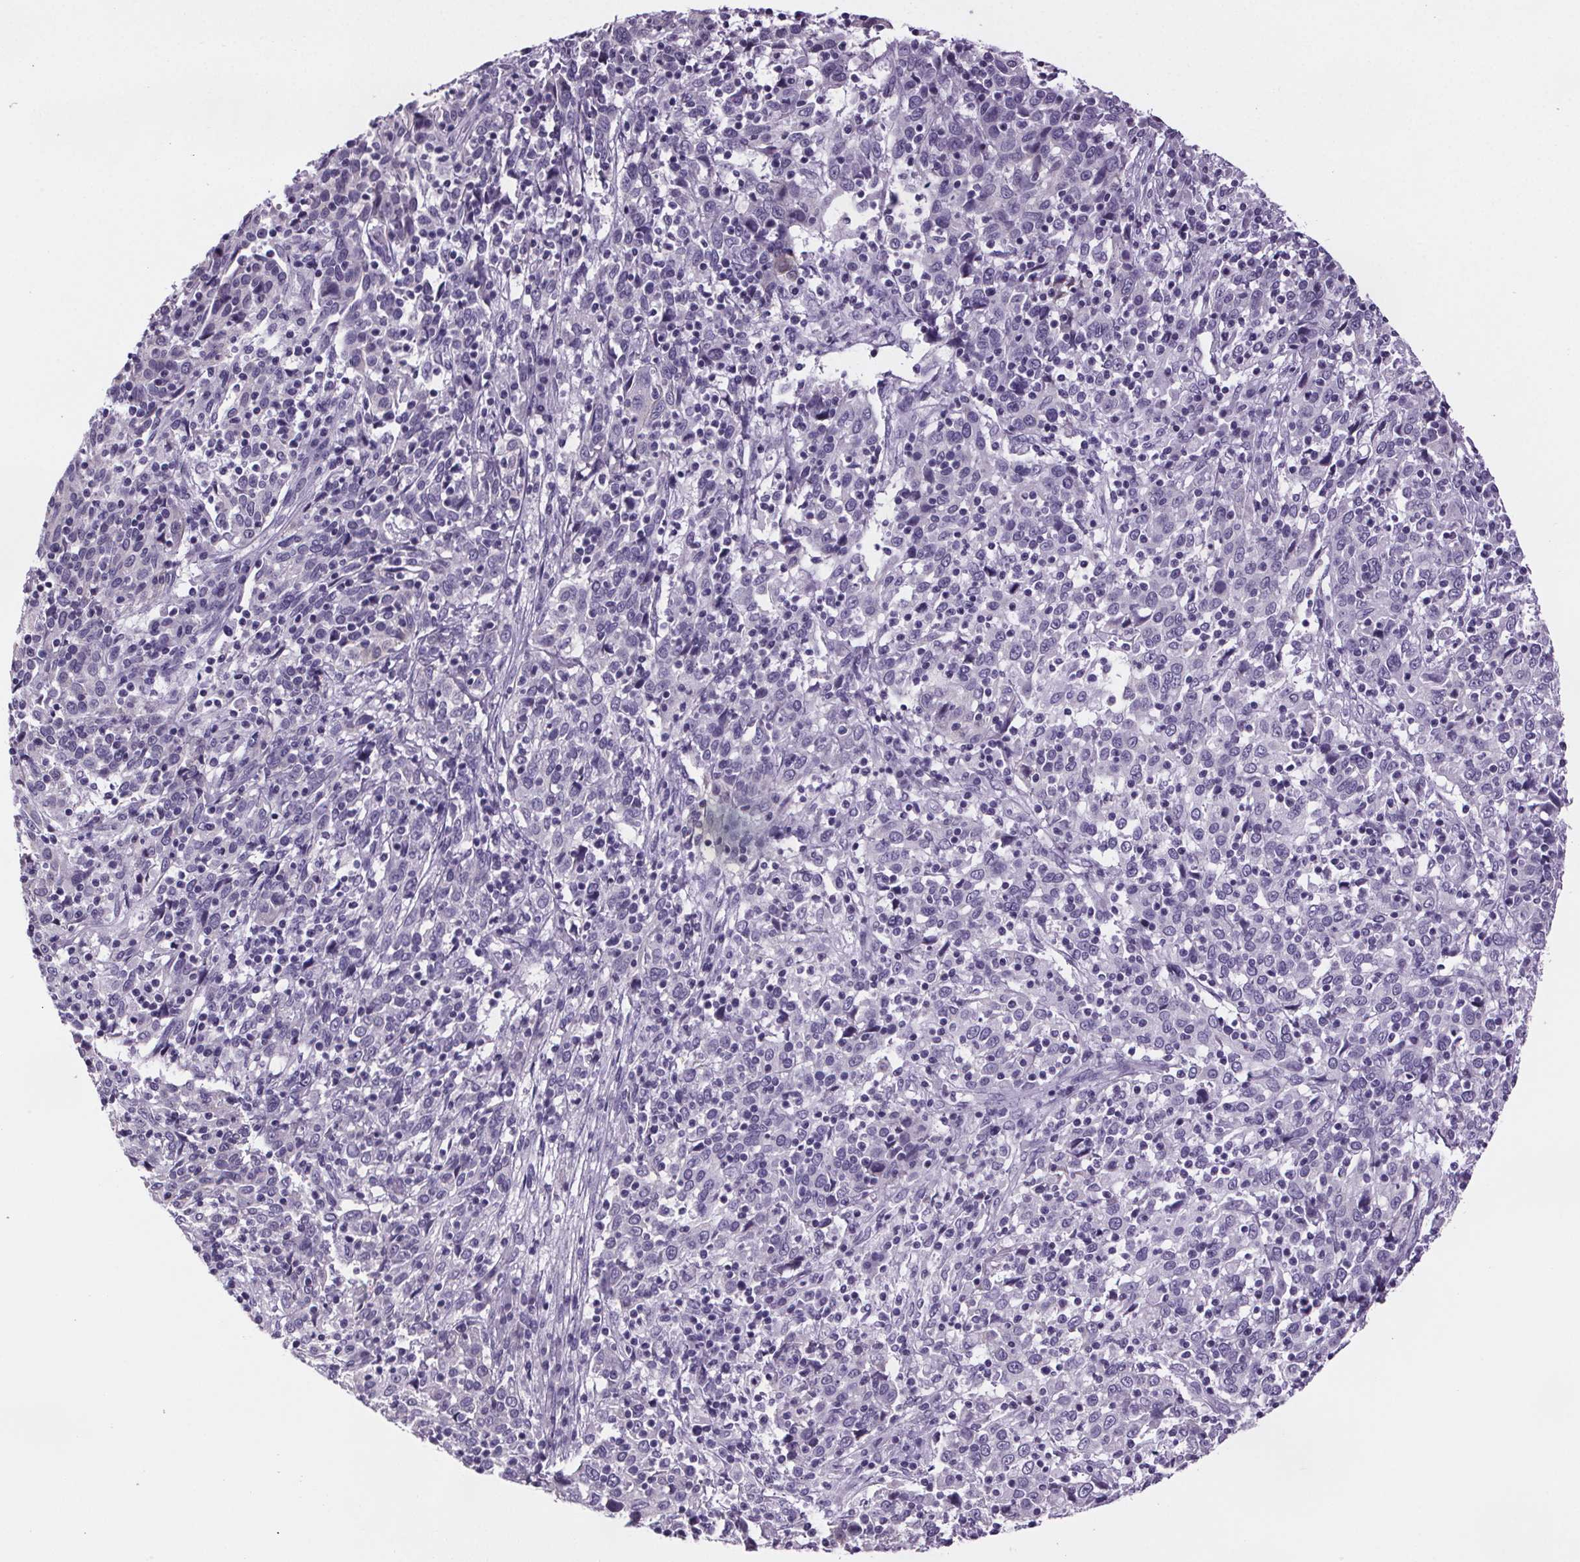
{"staining": {"intensity": "negative", "quantity": "none", "location": "none"}, "tissue": "cervical cancer", "cell_type": "Tumor cells", "image_type": "cancer", "snomed": [{"axis": "morphology", "description": "Squamous cell carcinoma, NOS"}, {"axis": "topography", "description": "Cervix"}], "caption": "A high-resolution image shows IHC staining of cervical squamous cell carcinoma, which displays no significant positivity in tumor cells.", "gene": "CUBN", "patient": {"sex": "female", "age": 46}}